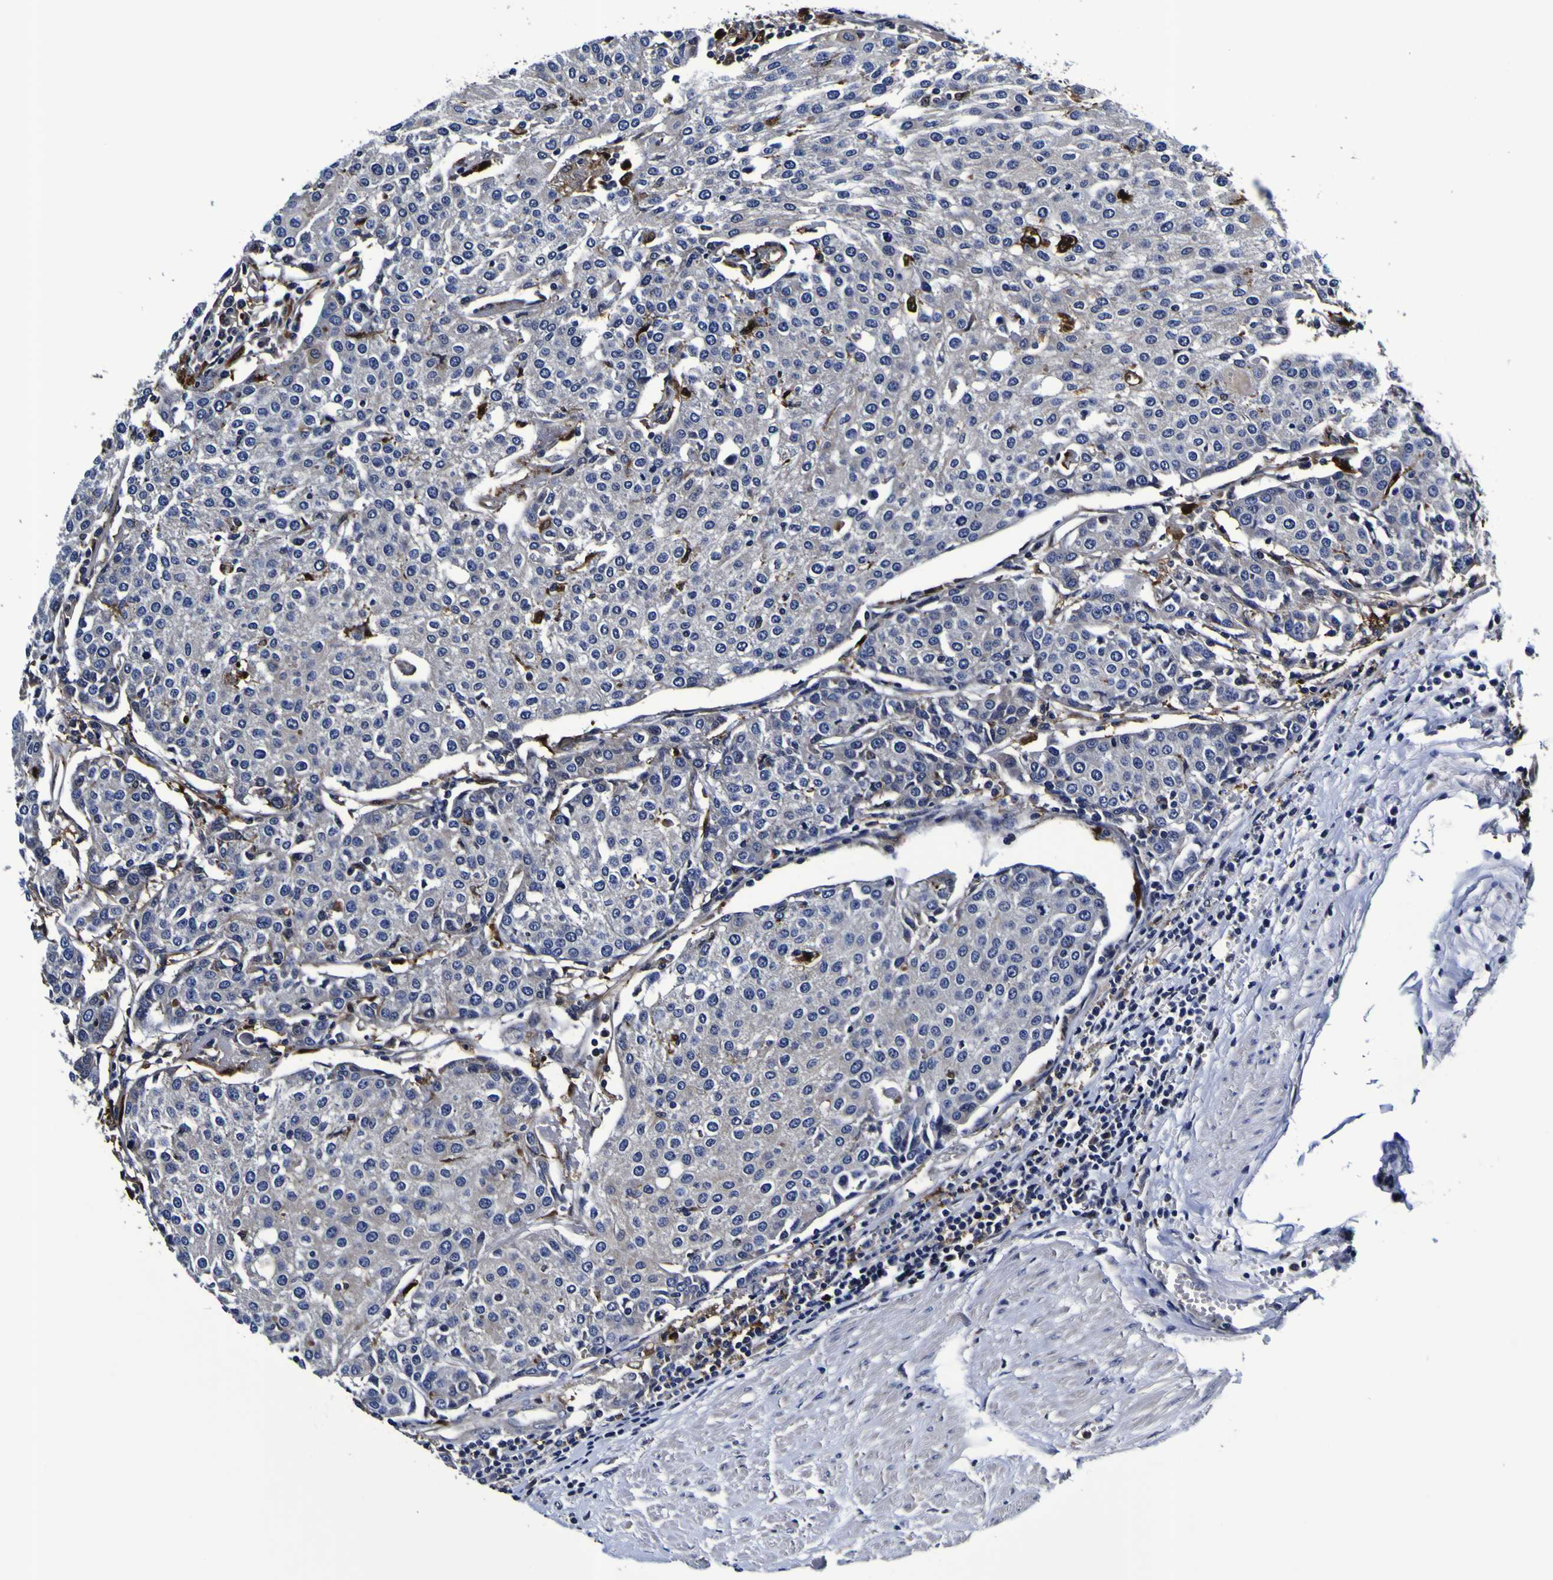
{"staining": {"intensity": "weak", "quantity": "<25%", "location": "cytoplasmic/membranous"}, "tissue": "urothelial cancer", "cell_type": "Tumor cells", "image_type": "cancer", "snomed": [{"axis": "morphology", "description": "Urothelial carcinoma, High grade"}, {"axis": "topography", "description": "Urinary bladder"}], "caption": "Immunohistochemistry image of urothelial cancer stained for a protein (brown), which demonstrates no expression in tumor cells.", "gene": "GPX1", "patient": {"sex": "female", "age": 85}}